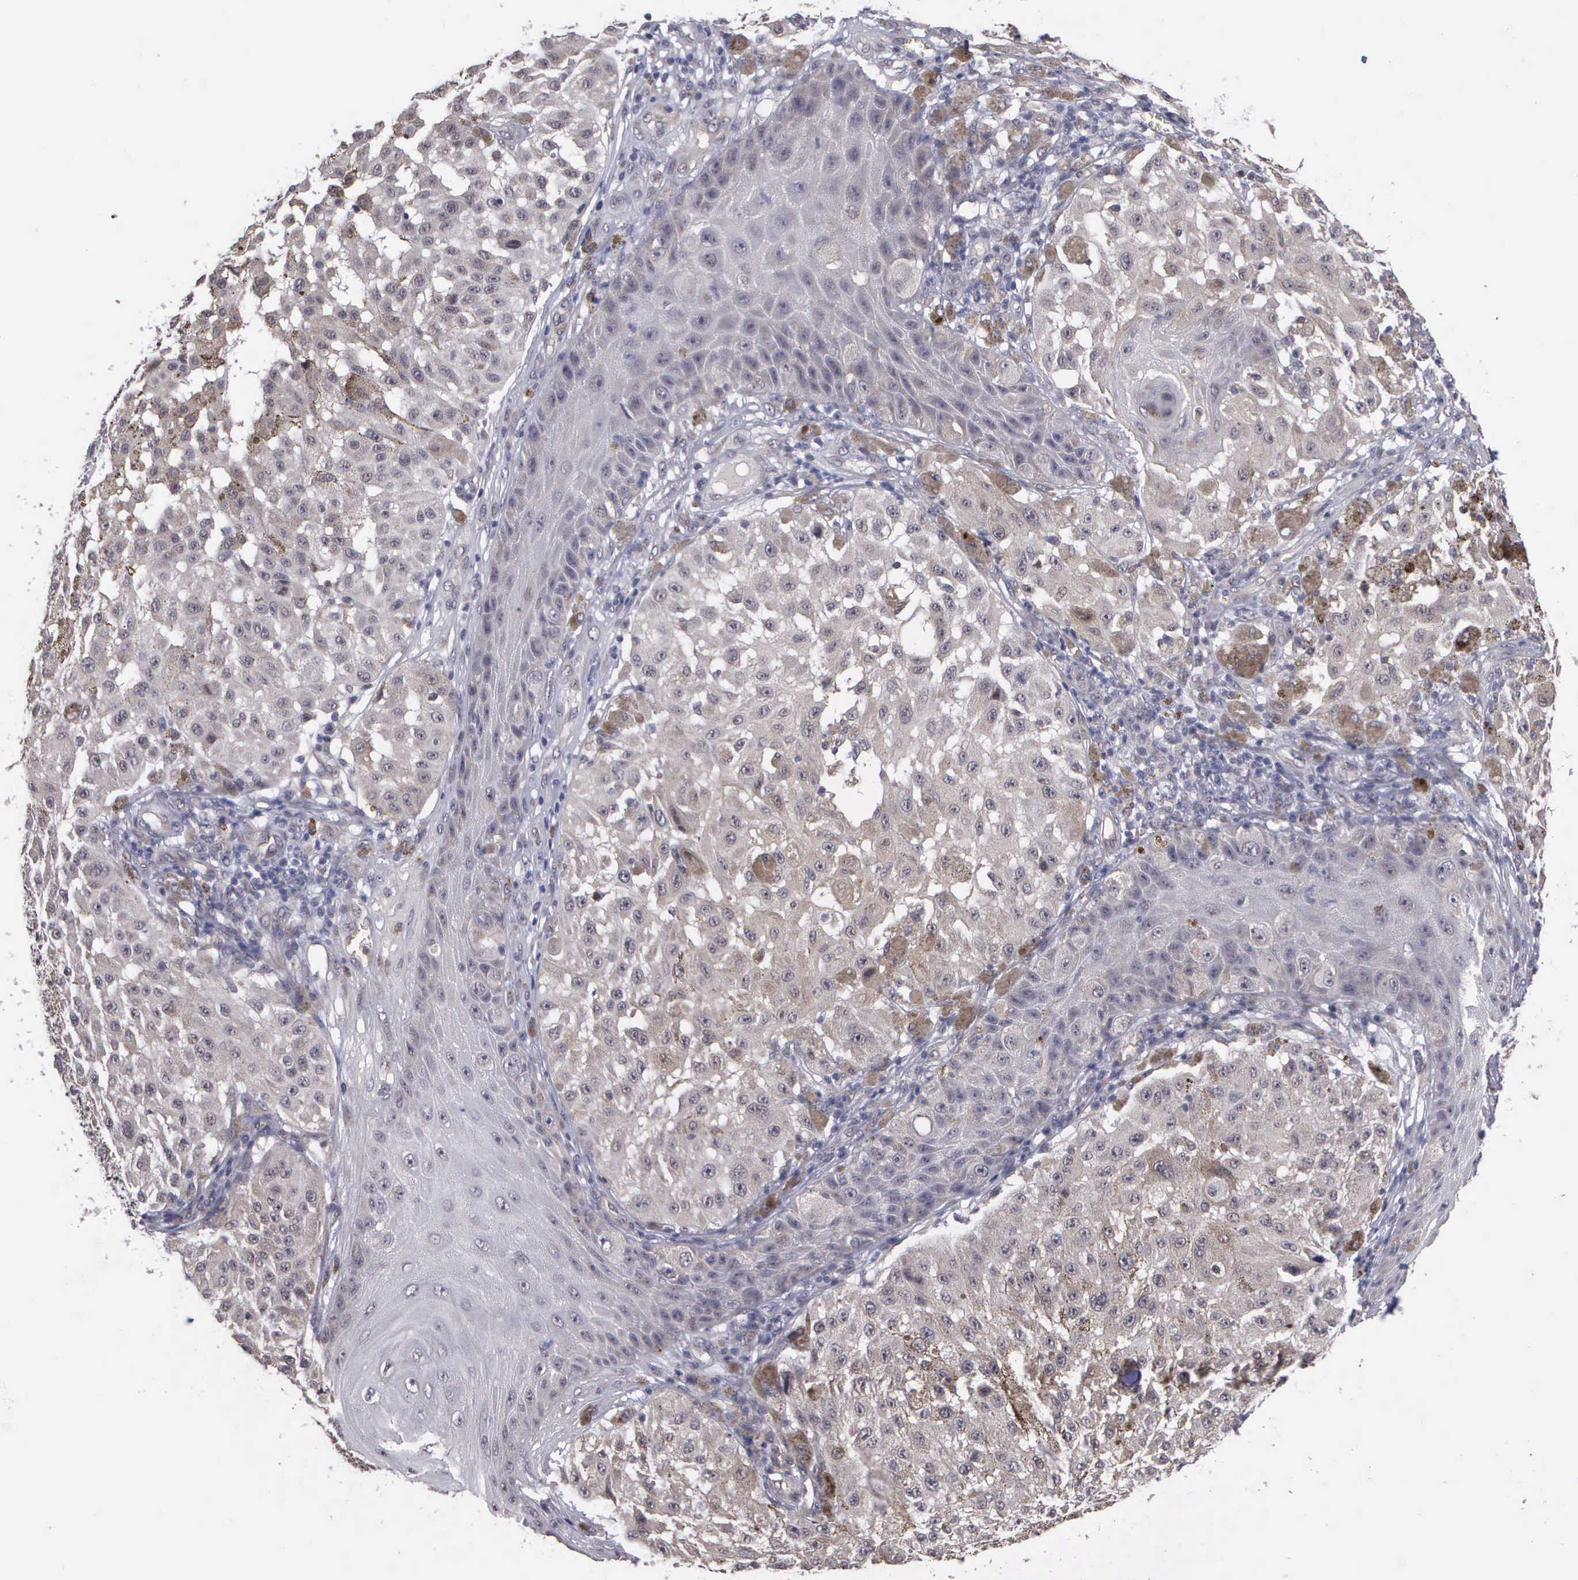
{"staining": {"intensity": "weak", "quantity": ">75%", "location": "cytoplasmic/membranous"}, "tissue": "melanoma", "cell_type": "Tumor cells", "image_type": "cancer", "snomed": [{"axis": "morphology", "description": "Malignant melanoma, NOS"}, {"axis": "topography", "description": "Skin"}], "caption": "Melanoma was stained to show a protein in brown. There is low levels of weak cytoplasmic/membranous expression in approximately >75% of tumor cells. Nuclei are stained in blue.", "gene": "MAP3K9", "patient": {"sex": "female", "age": 64}}